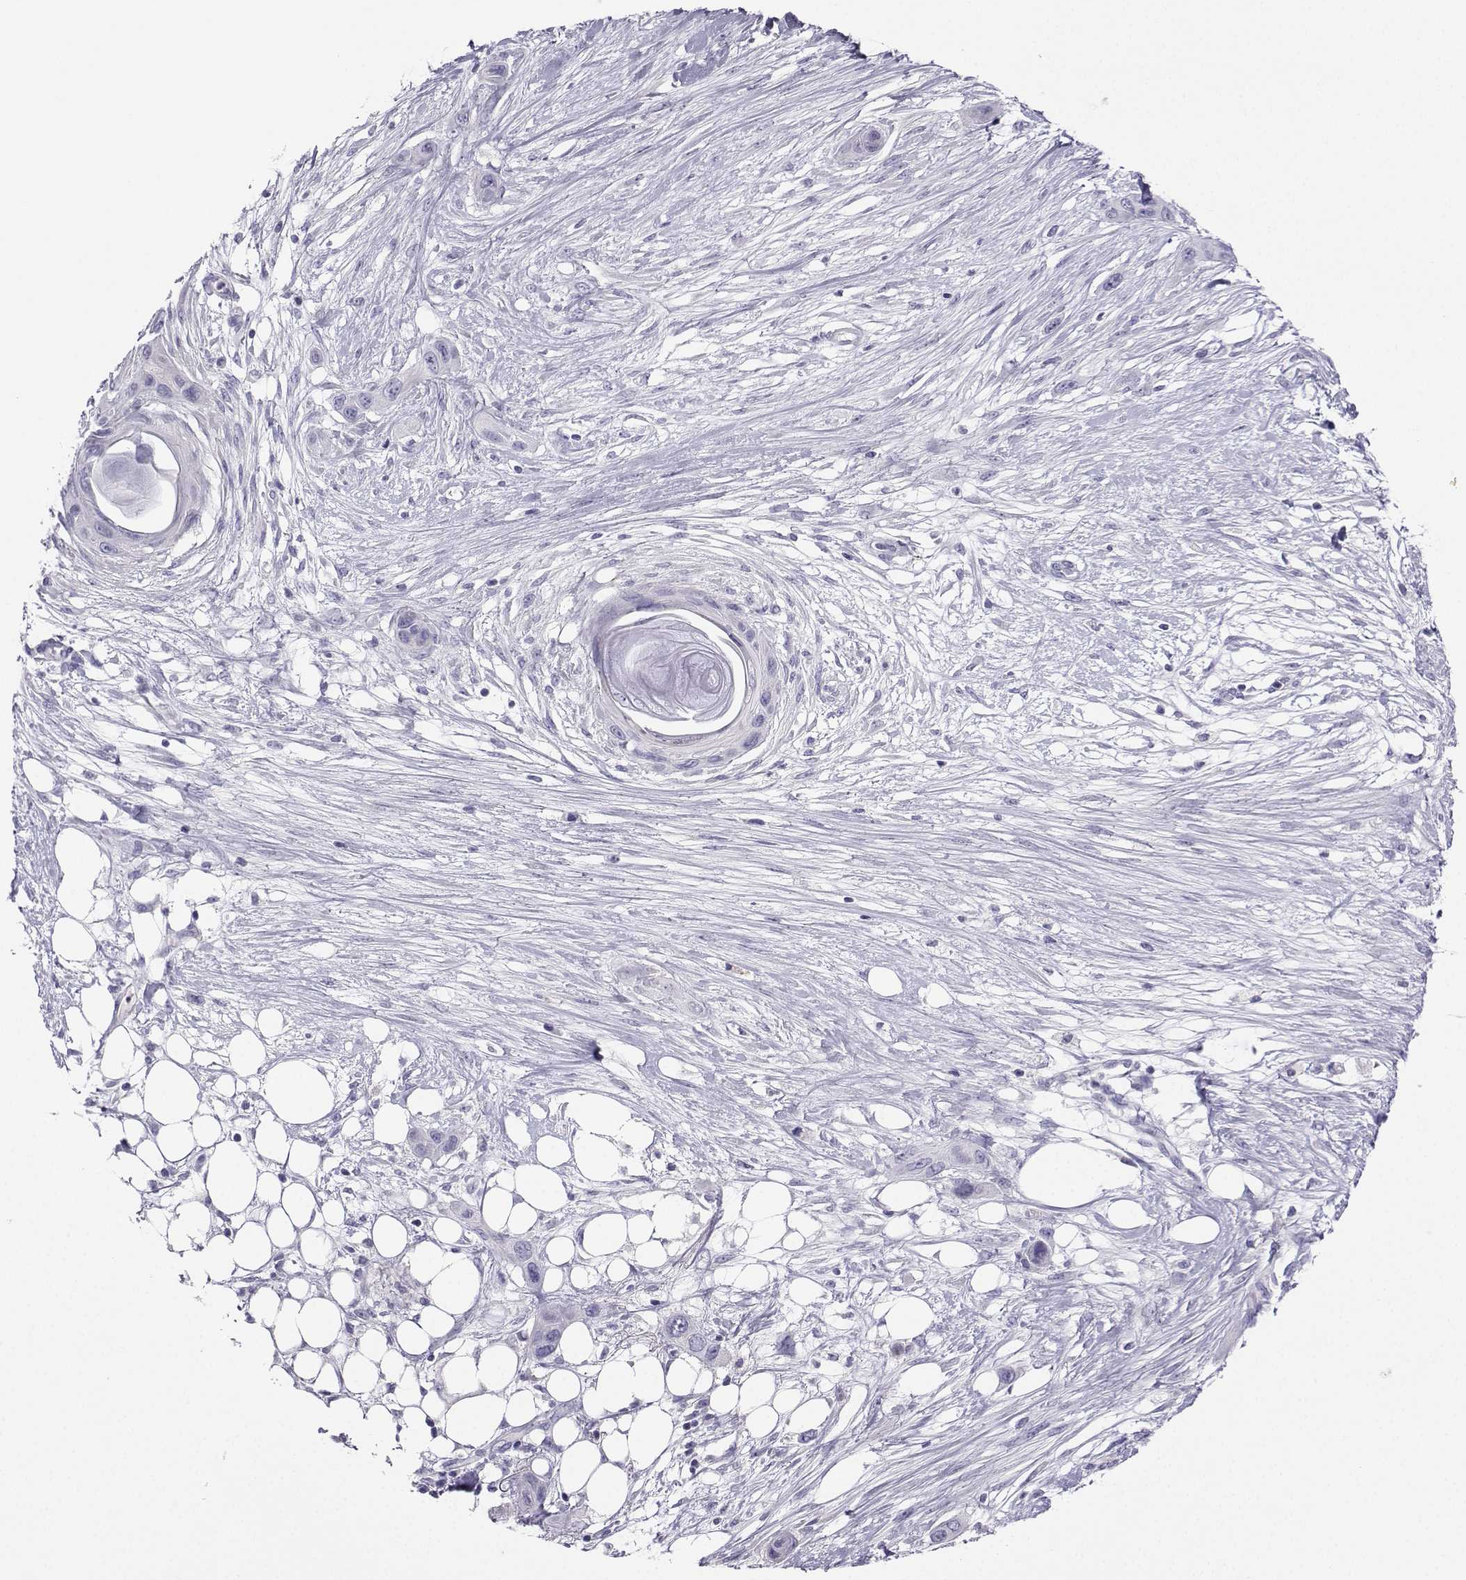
{"staining": {"intensity": "negative", "quantity": "none", "location": "none"}, "tissue": "skin cancer", "cell_type": "Tumor cells", "image_type": "cancer", "snomed": [{"axis": "morphology", "description": "Squamous cell carcinoma, NOS"}, {"axis": "topography", "description": "Skin"}], "caption": "High magnification brightfield microscopy of skin cancer stained with DAB (3,3'-diaminobenzidine) (brown) and counterstained with hematoxylin (blue): tumor cells show no significant positivity.", "gene": "FBXO24", "patient": {"sex": "male", "age": 79}}